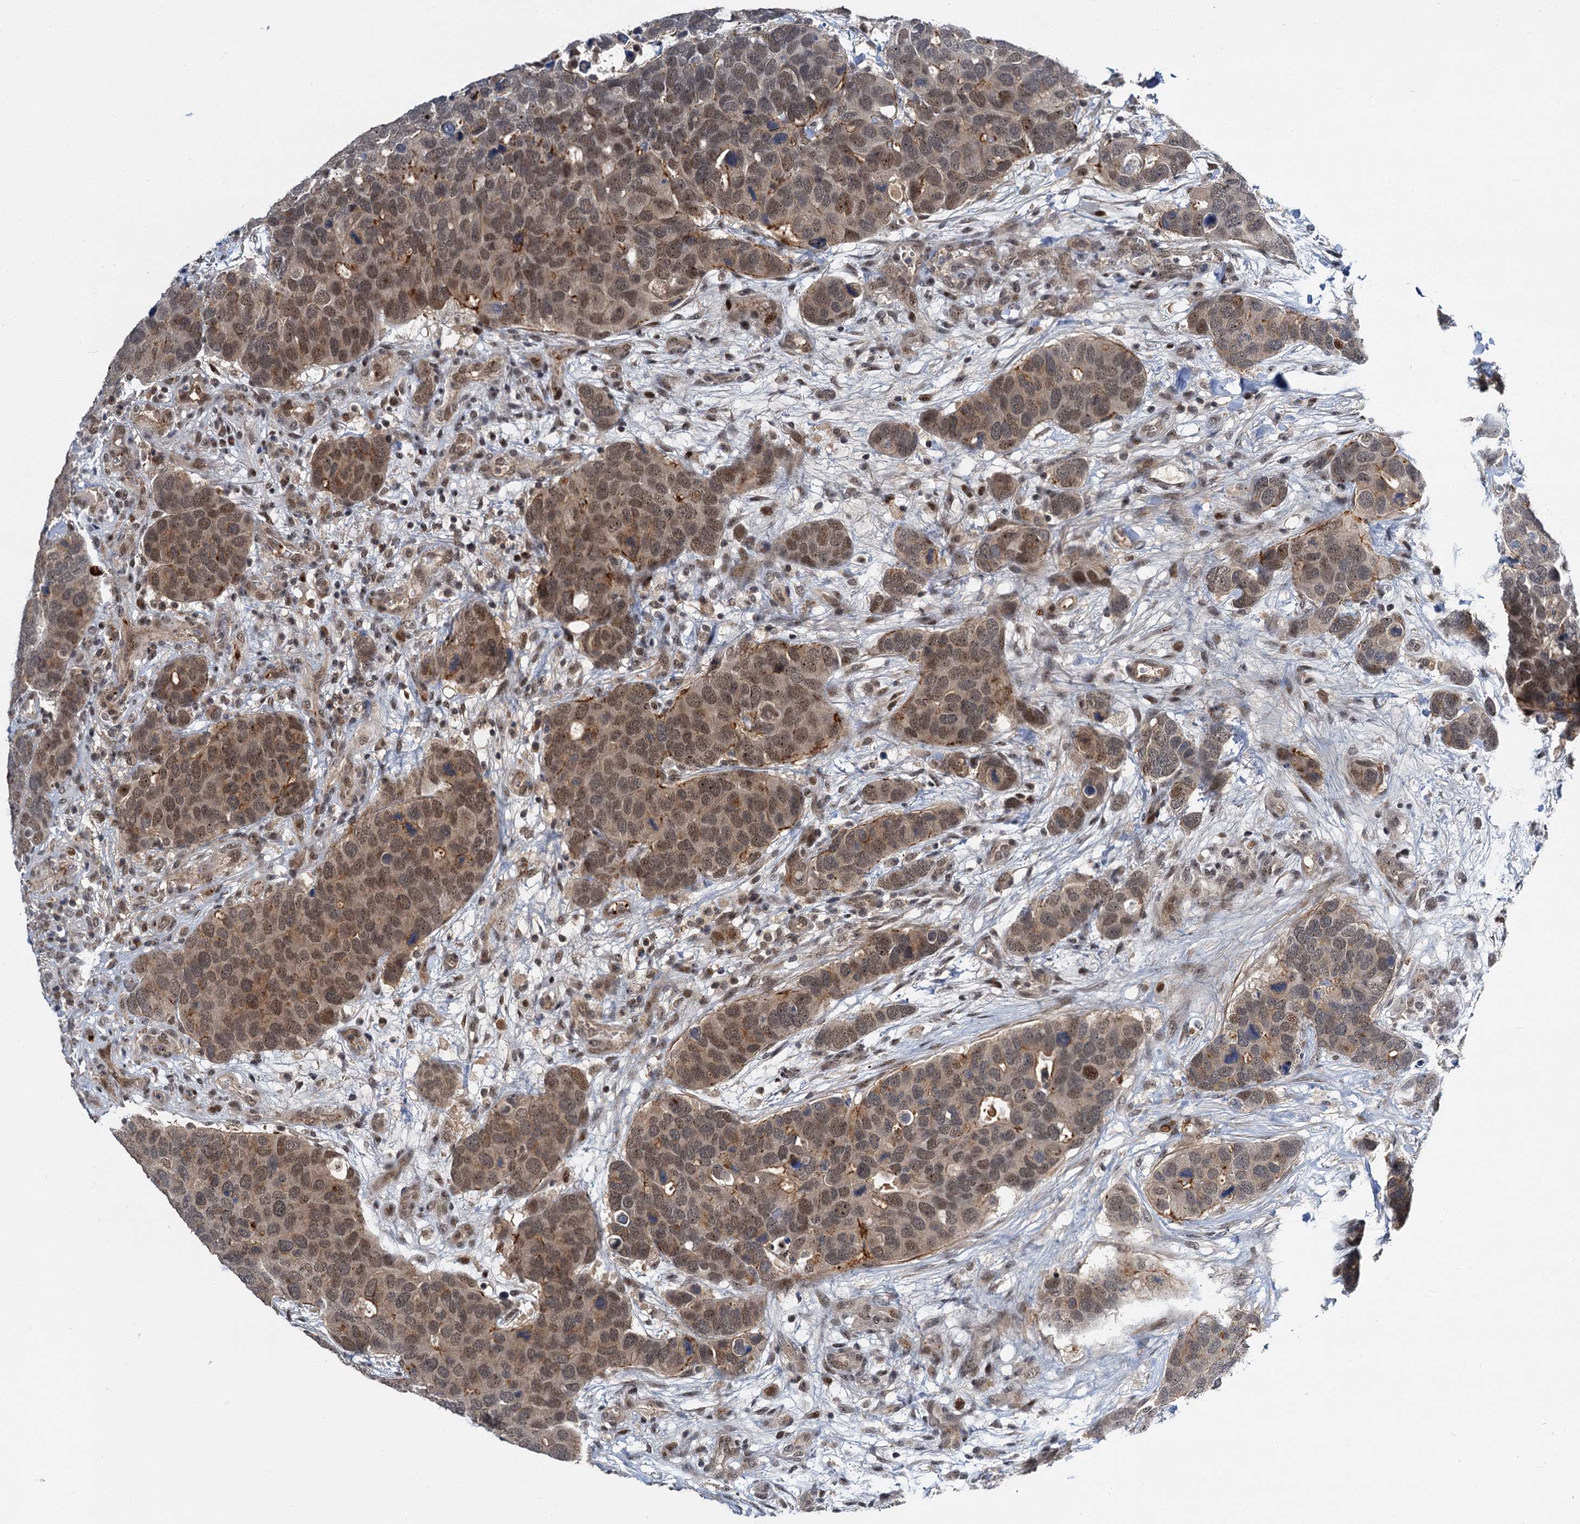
{"staining": {"intensity": "weak", "quantity": "25%-75%", "location": "cytoplasmic/membranous,nuclear"}, "tissue": "breast cancer", "cell_type": "Tumor cells", "image_type": "cancer", "snomed": [{"axis": "morphology", "description": "Duct carcinoma"}, {"axis": "topography", "description": "Breast"}], "caption": "Tumor cells show low levels of weak cytoplasmic/membranous and nuclear staining in about 25%-75% of cells in human breast cancer.", "gene": "MBD6", "patient": {"sex": "female", "age": 83}}